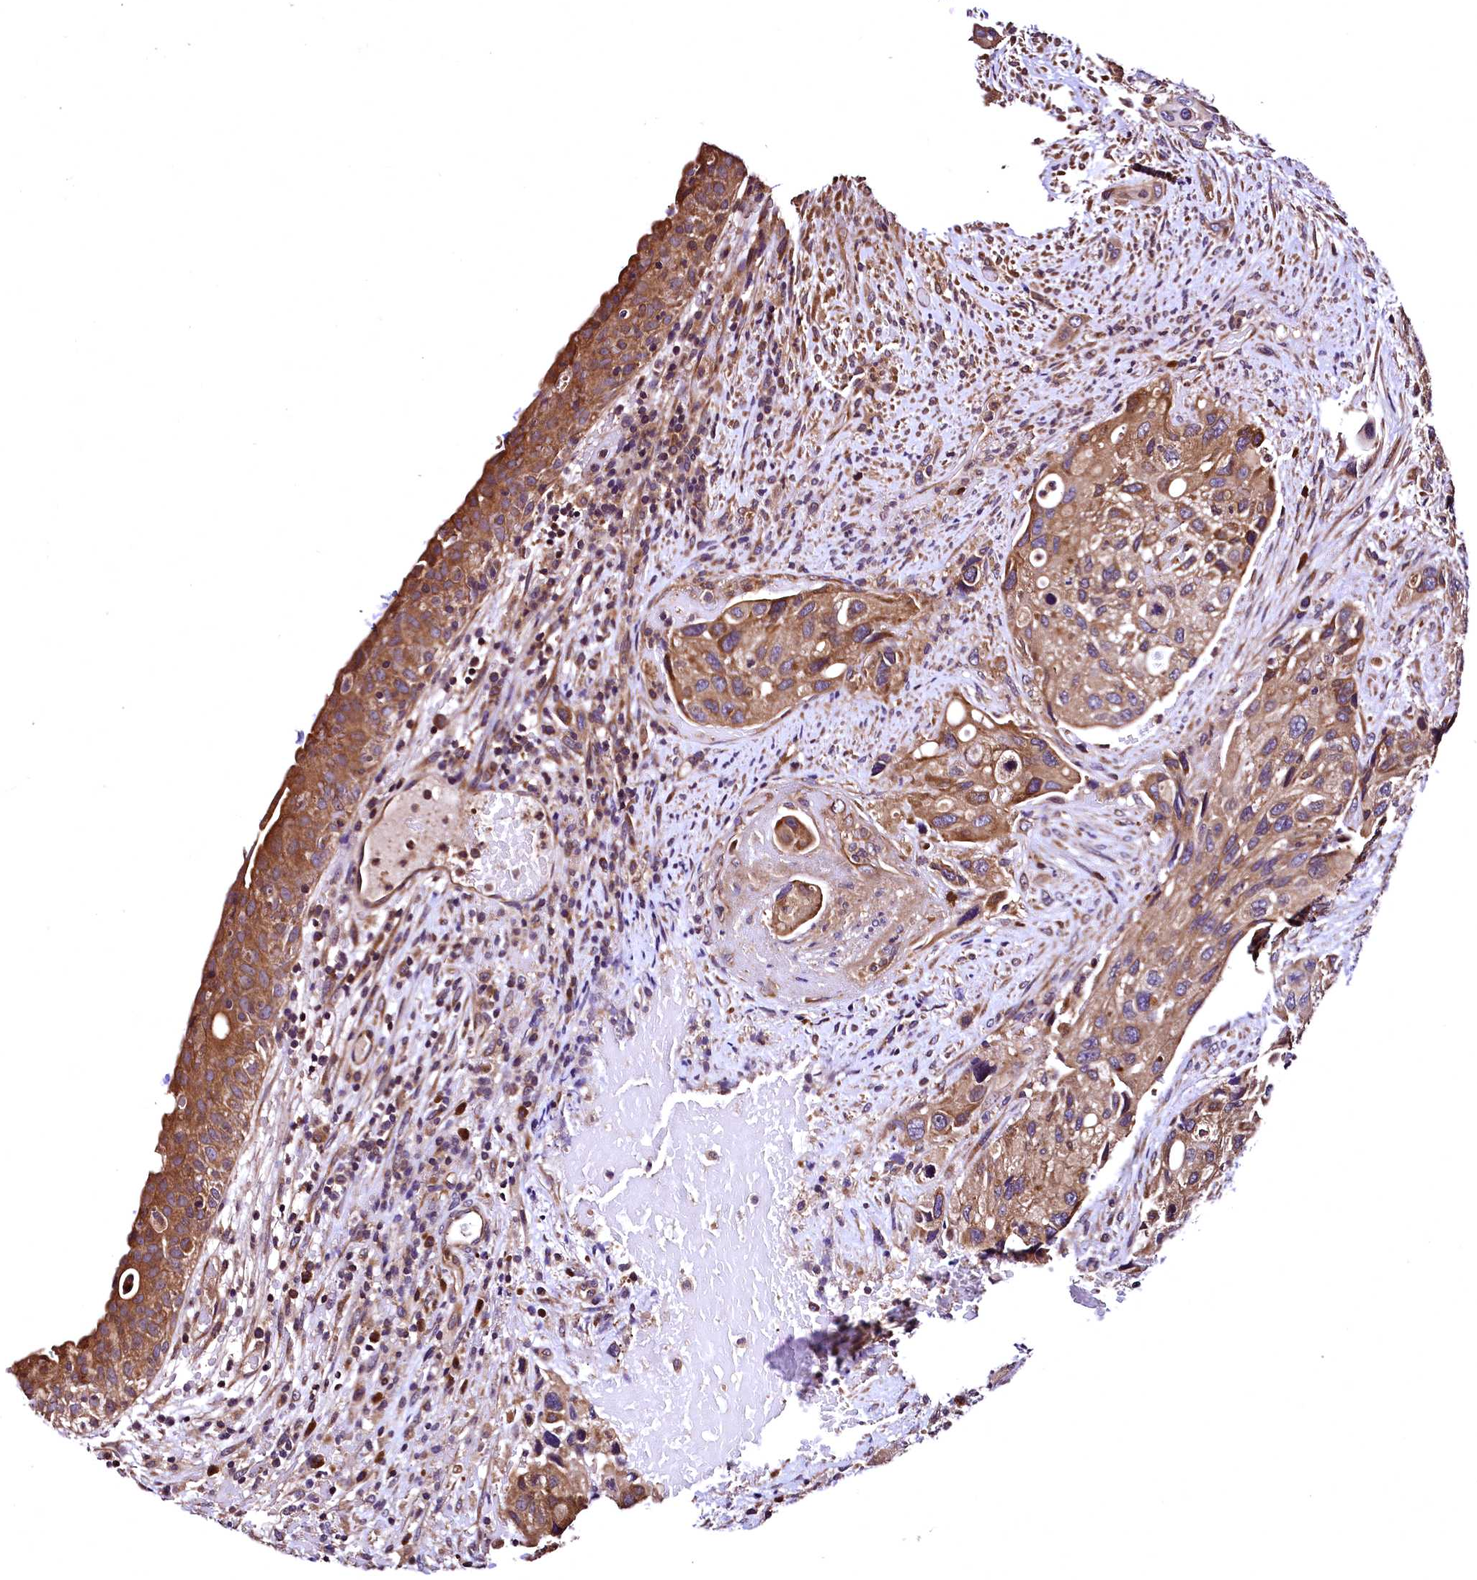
{"staining": {"intensity": "moderate", "quantity": "25%-75%", "location": "cytoplasmic/membranous"}, "tissue": "urothelial cancer", "cell_type": "Tumor cells", "image_type": "cancer", "snomed": [{"axis": "morphology", "description": "Normal tissue, NOS"}, {"axis": "morphology", "description": "Urothelial carcinoma, High grade"}, {"axis": "topography", "description": "Vascular tissue"}, {"axis": "topography", "description": "Urinary bladder"}], "caption": "High-grade urothelial carcinoma stained with DAB (3,3'-diaminobenzidine) IHC demonstrates medium levels of moderate cytoplasmic/membranous positivity in about 25%-75% of tumor cells. (brown staining indicates protein expression, while blue staining denotes nuclei).", "gene": "LRSAM1", "patient": {"sex": "female", "age": 56}}